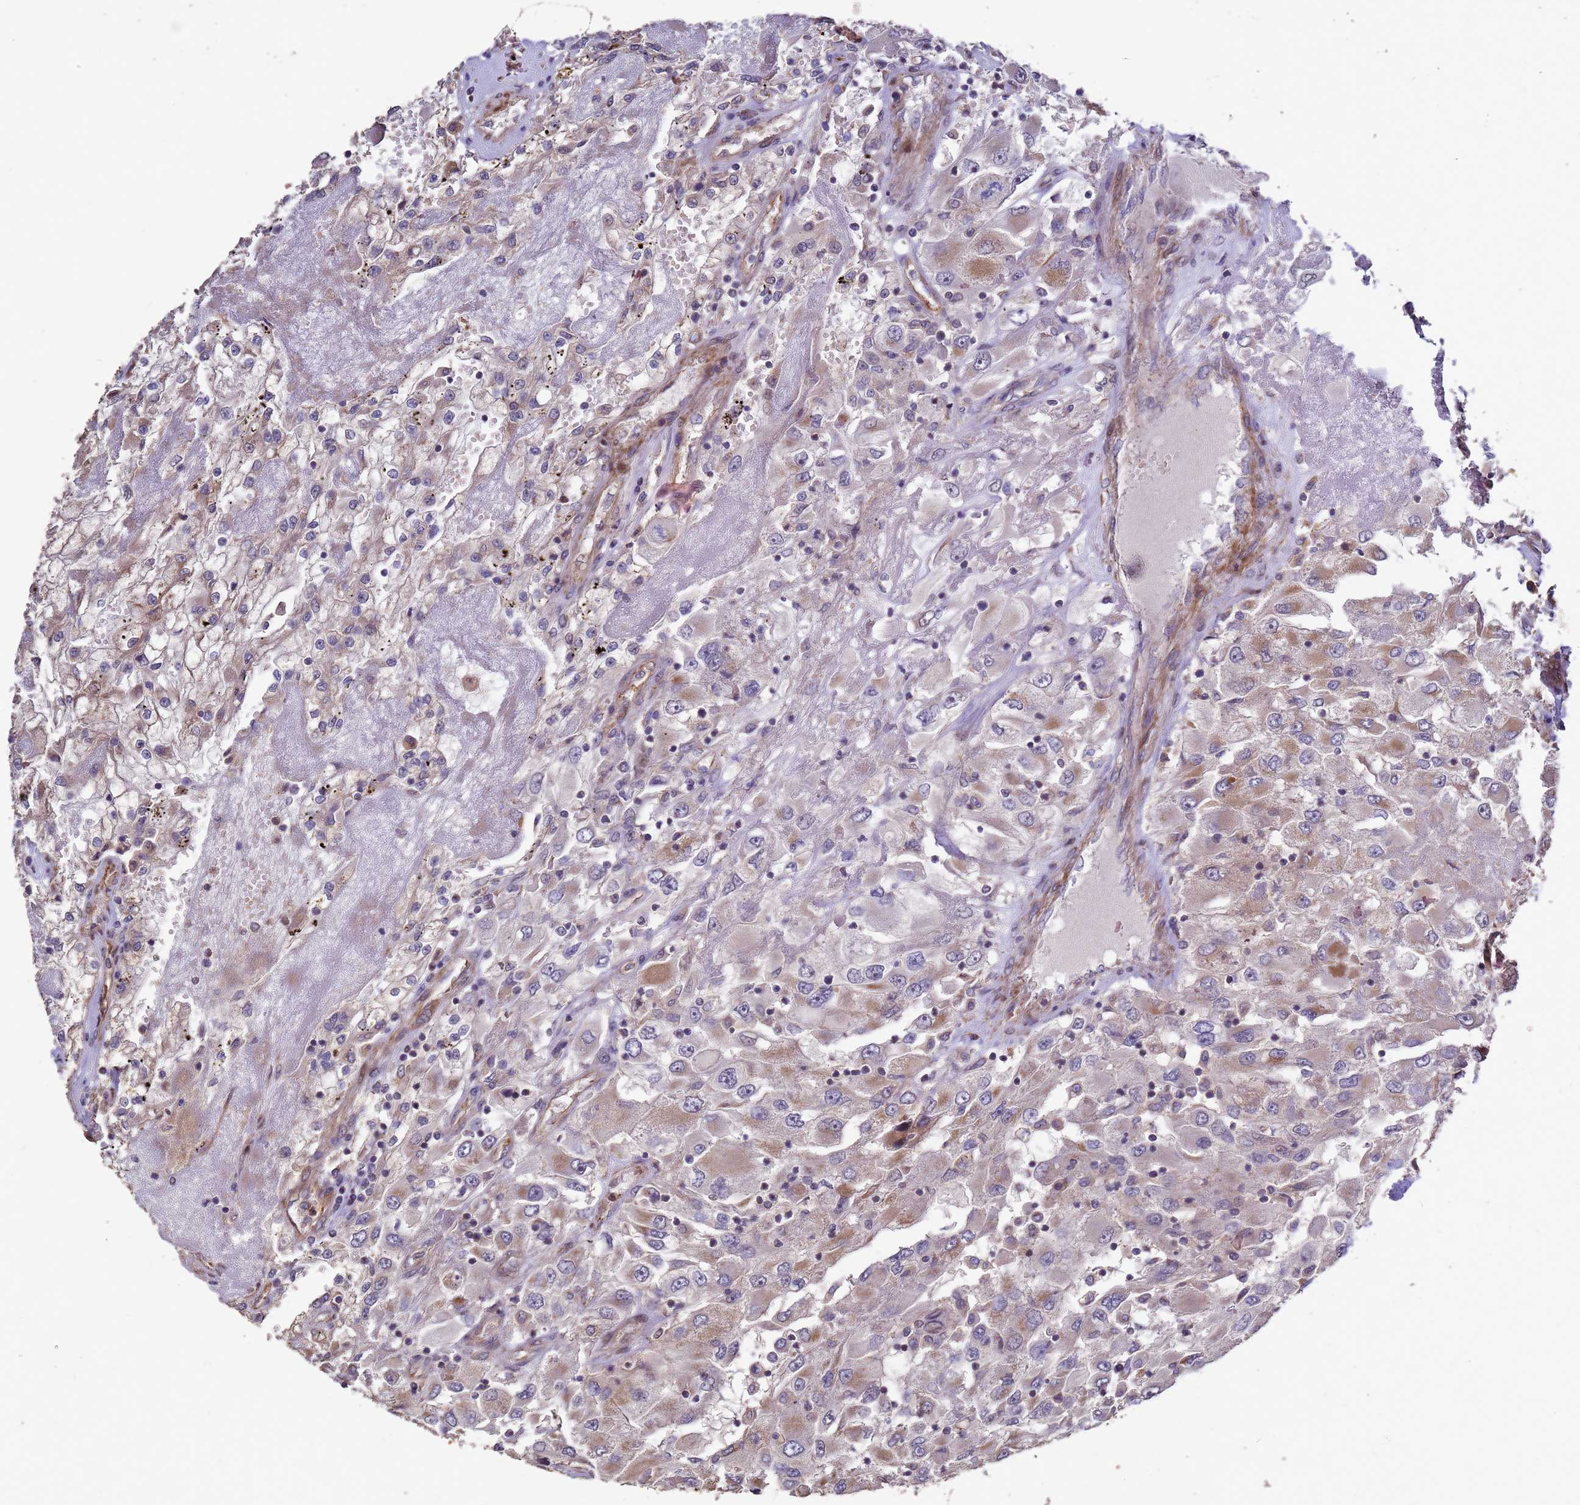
{"staining": {"intensity": "moderate", "quantity": ">75%", "location": "cytoplasmic/membranous"}, "tissue": "renal cancer", "cell_type": "Tumor cells", "image_type": "cancer", "snomed": [{"axis": "morphology", "description": "Adenocarcinoma, NOS"}, {"axis": "topography", "description": "Kidney"}], "caption": "DAB (3,3'-diaminobenzidine) immunohistochemical staining of renal cancer shows moderate cytoplasmic/membranous protein positivity in about >75% of tumor cells.", "gene": "RSPRY1", "patient": {"sex": "female", "age": 52}}